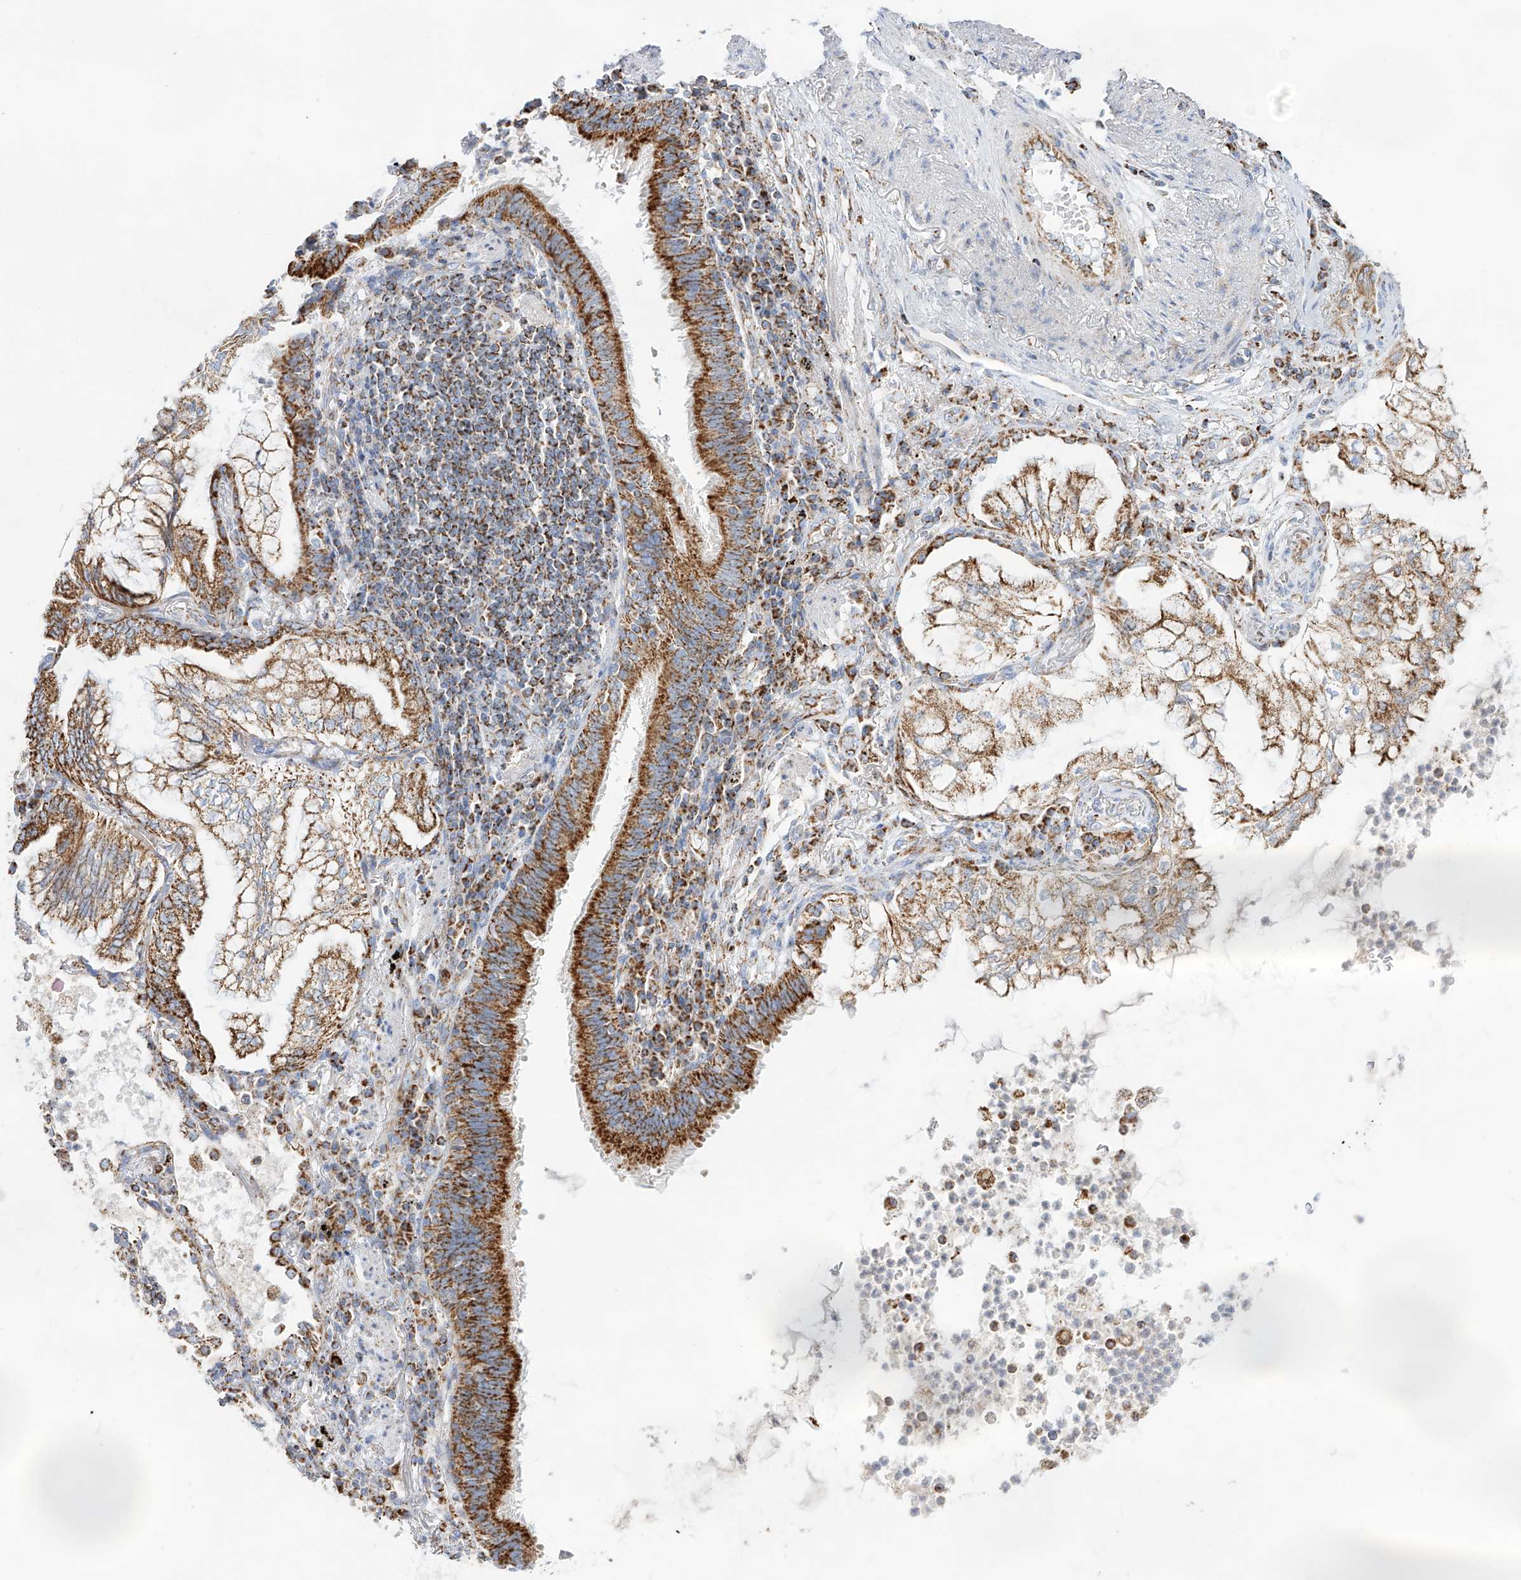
{"staining": {"intensity": "moderate", "quantity": ">75%", "location": "cytoplasmic/membranous"}, "tissue": "lung cancer", "cell_type": "Tumor cells", "image_type": "cancer", "snomed": [{"axis": "morphology", "description": "Adenocarcinoma, NOS"}, {"axis": "topography", "description": "Lung"}], "caption": "A brown stain highlights moderate cytoplasmic/membranous positivity of a protein in lung cancer tumor cells.", "gene": "TTC27", "patient": {"sex": "female", "age": 70}}